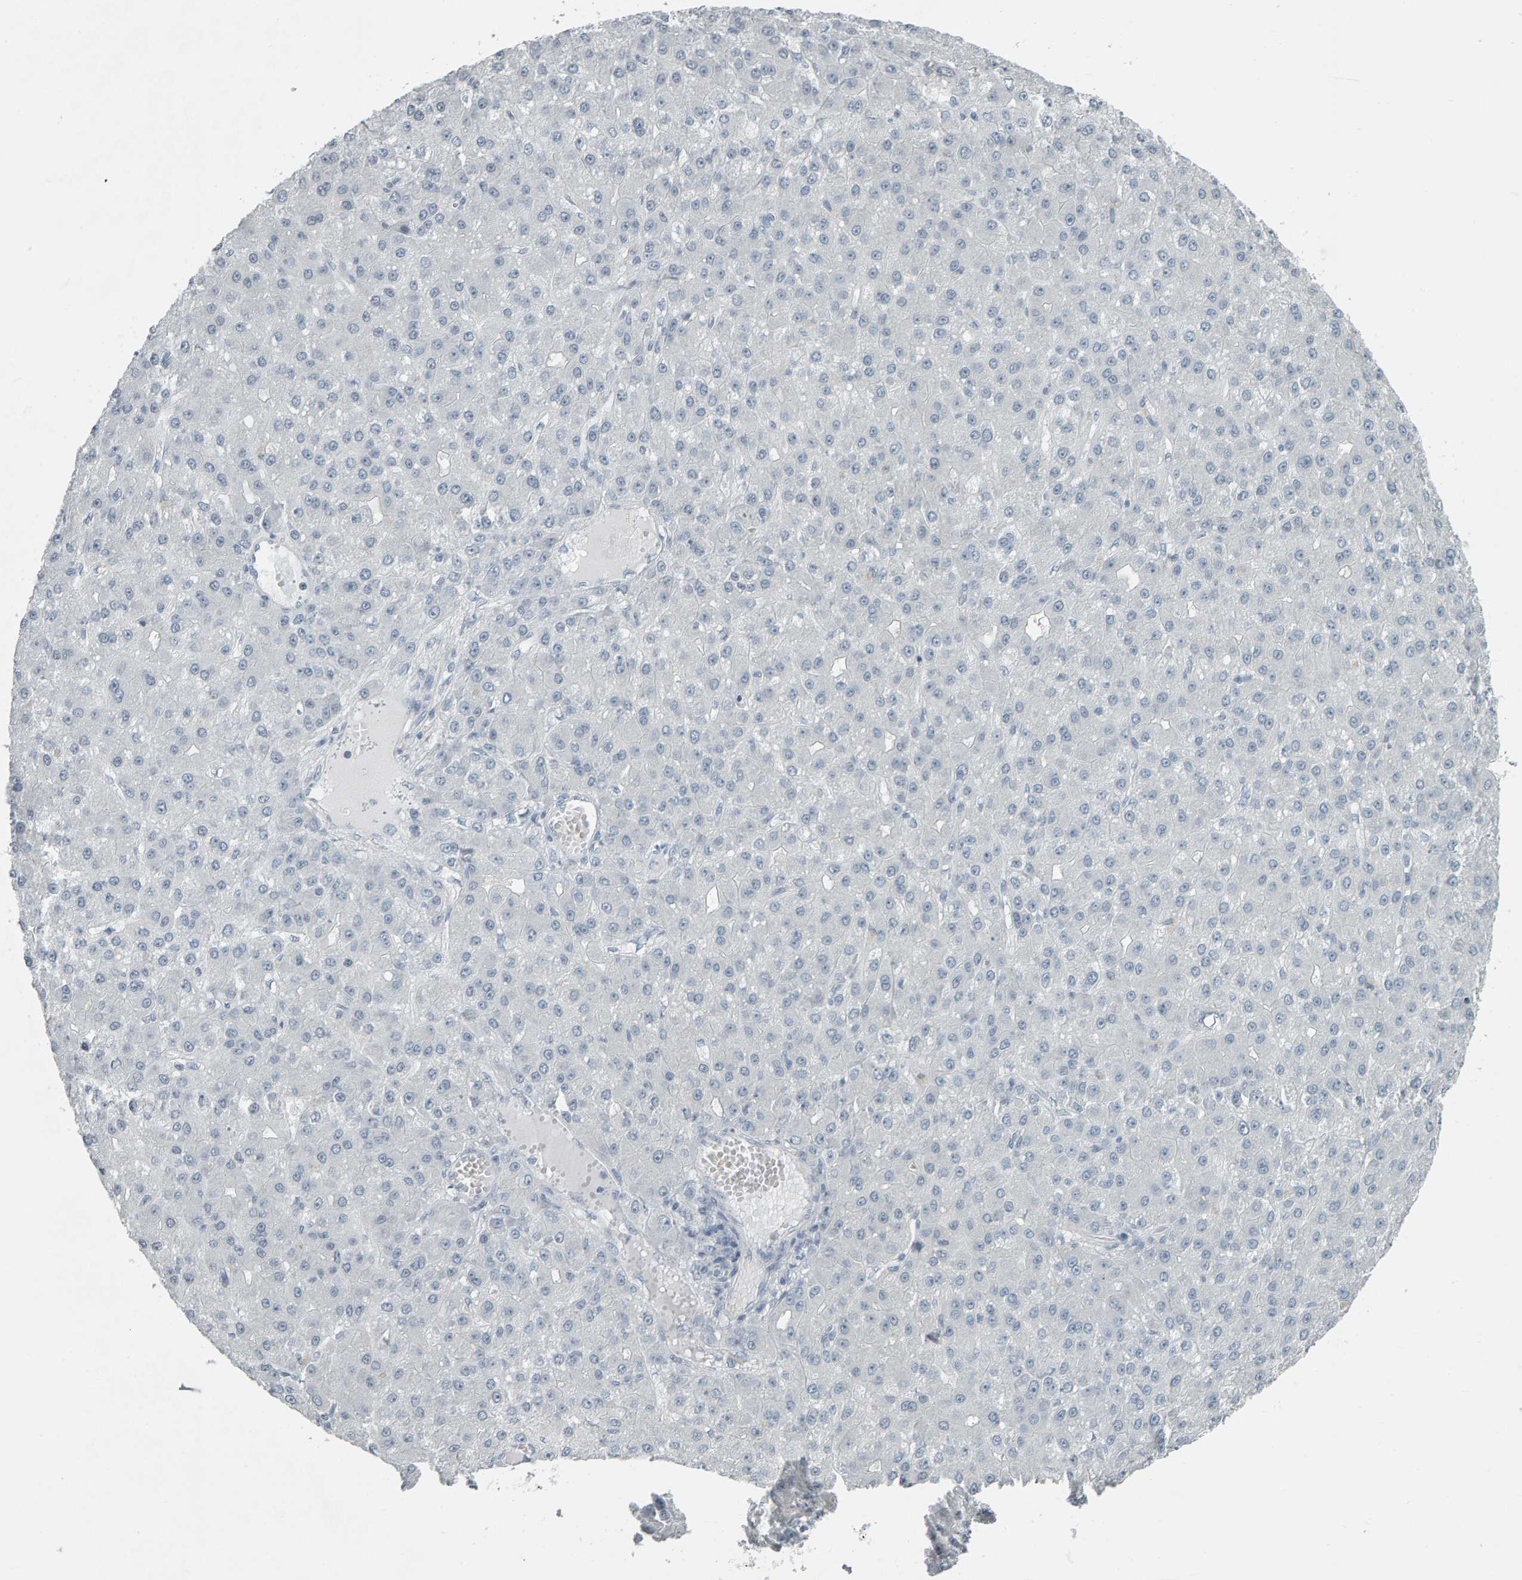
{"staining": {"intensity": "negative", "quantity": "none", "location": "none"}, "tissue": "liver cancer", "cell_type": "Tumor cells", "image_type": "cancer", "snomed": [{"axis": "morphology", "description": "Carcinoma, Hepatocellular, NOS"}, {"axis": "topography", "description": "Liver"}], "caption": "This is an IHC image of human liver cancer. There is no expression in tumor cells.", "gene": "PYY", "patient": {"sex": "male", "age": 67}}